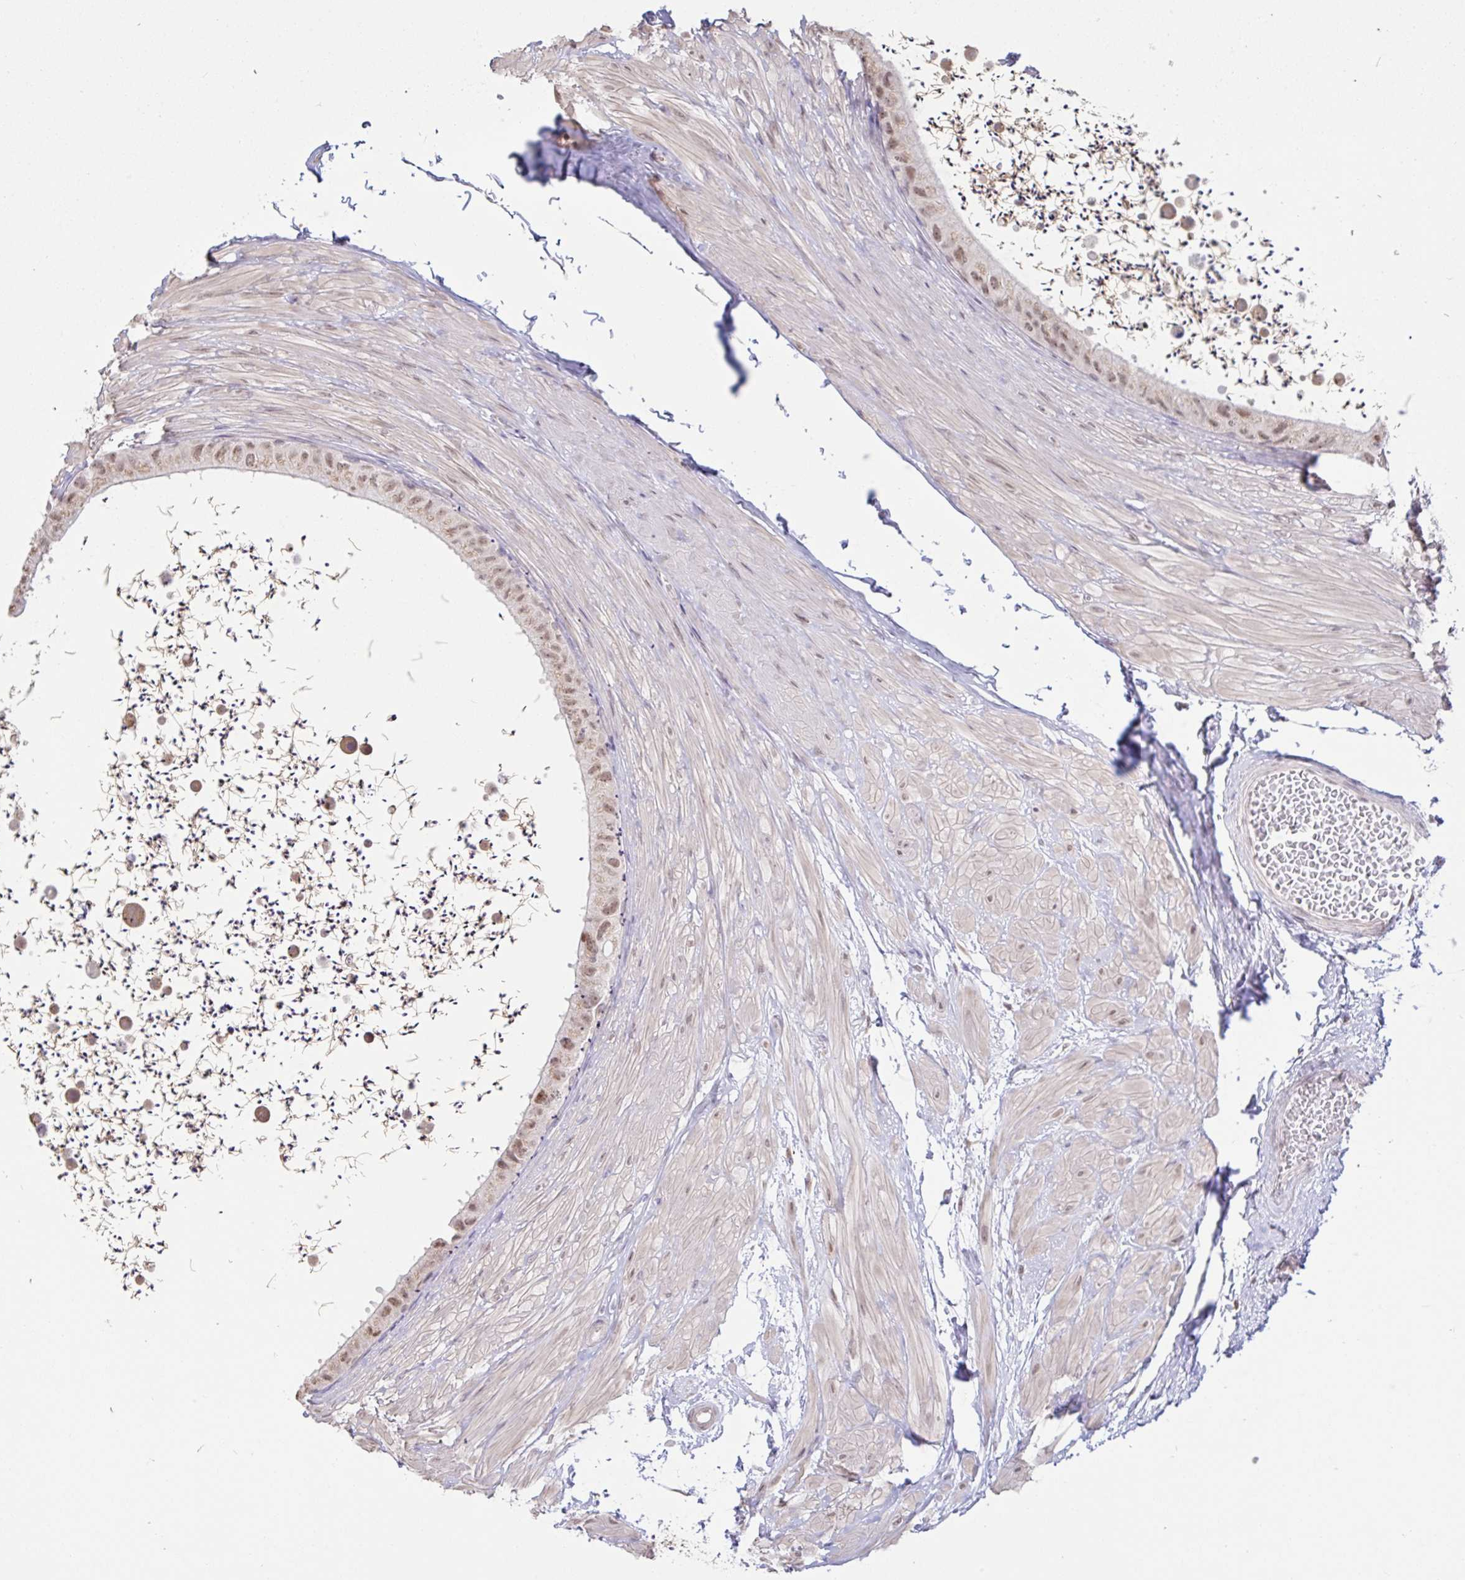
{"staining": {"intensity": "moderate", "quantity": "25%-75%", "location": "nuclear"}, "tissue": "epididymis", "cell_type": "Glandular cells", "image_type": "normal", "snomed": [{"axis": "morphology", "description": "Normal tissue, NOS"}, {"axis": "topography", "description": "Epididymis"}, {"axis": "topography", "description": "Peripheral nerve tissue"}], "caption": "Immunohistochemistry staining of unremarkable epididymis, which exhibits medium levels of moderate nuclear expression in about 25%-75% of glandular cells indicating moderate nuclear protein expression. The staining was performed using DAB (3,3'-diaminobenzidine) (brown) for protein detection and nuclei were counterstained in hematoxylin (blue).", "gene": "HYPK", "patient": {"sex": "male", "age": 32}}